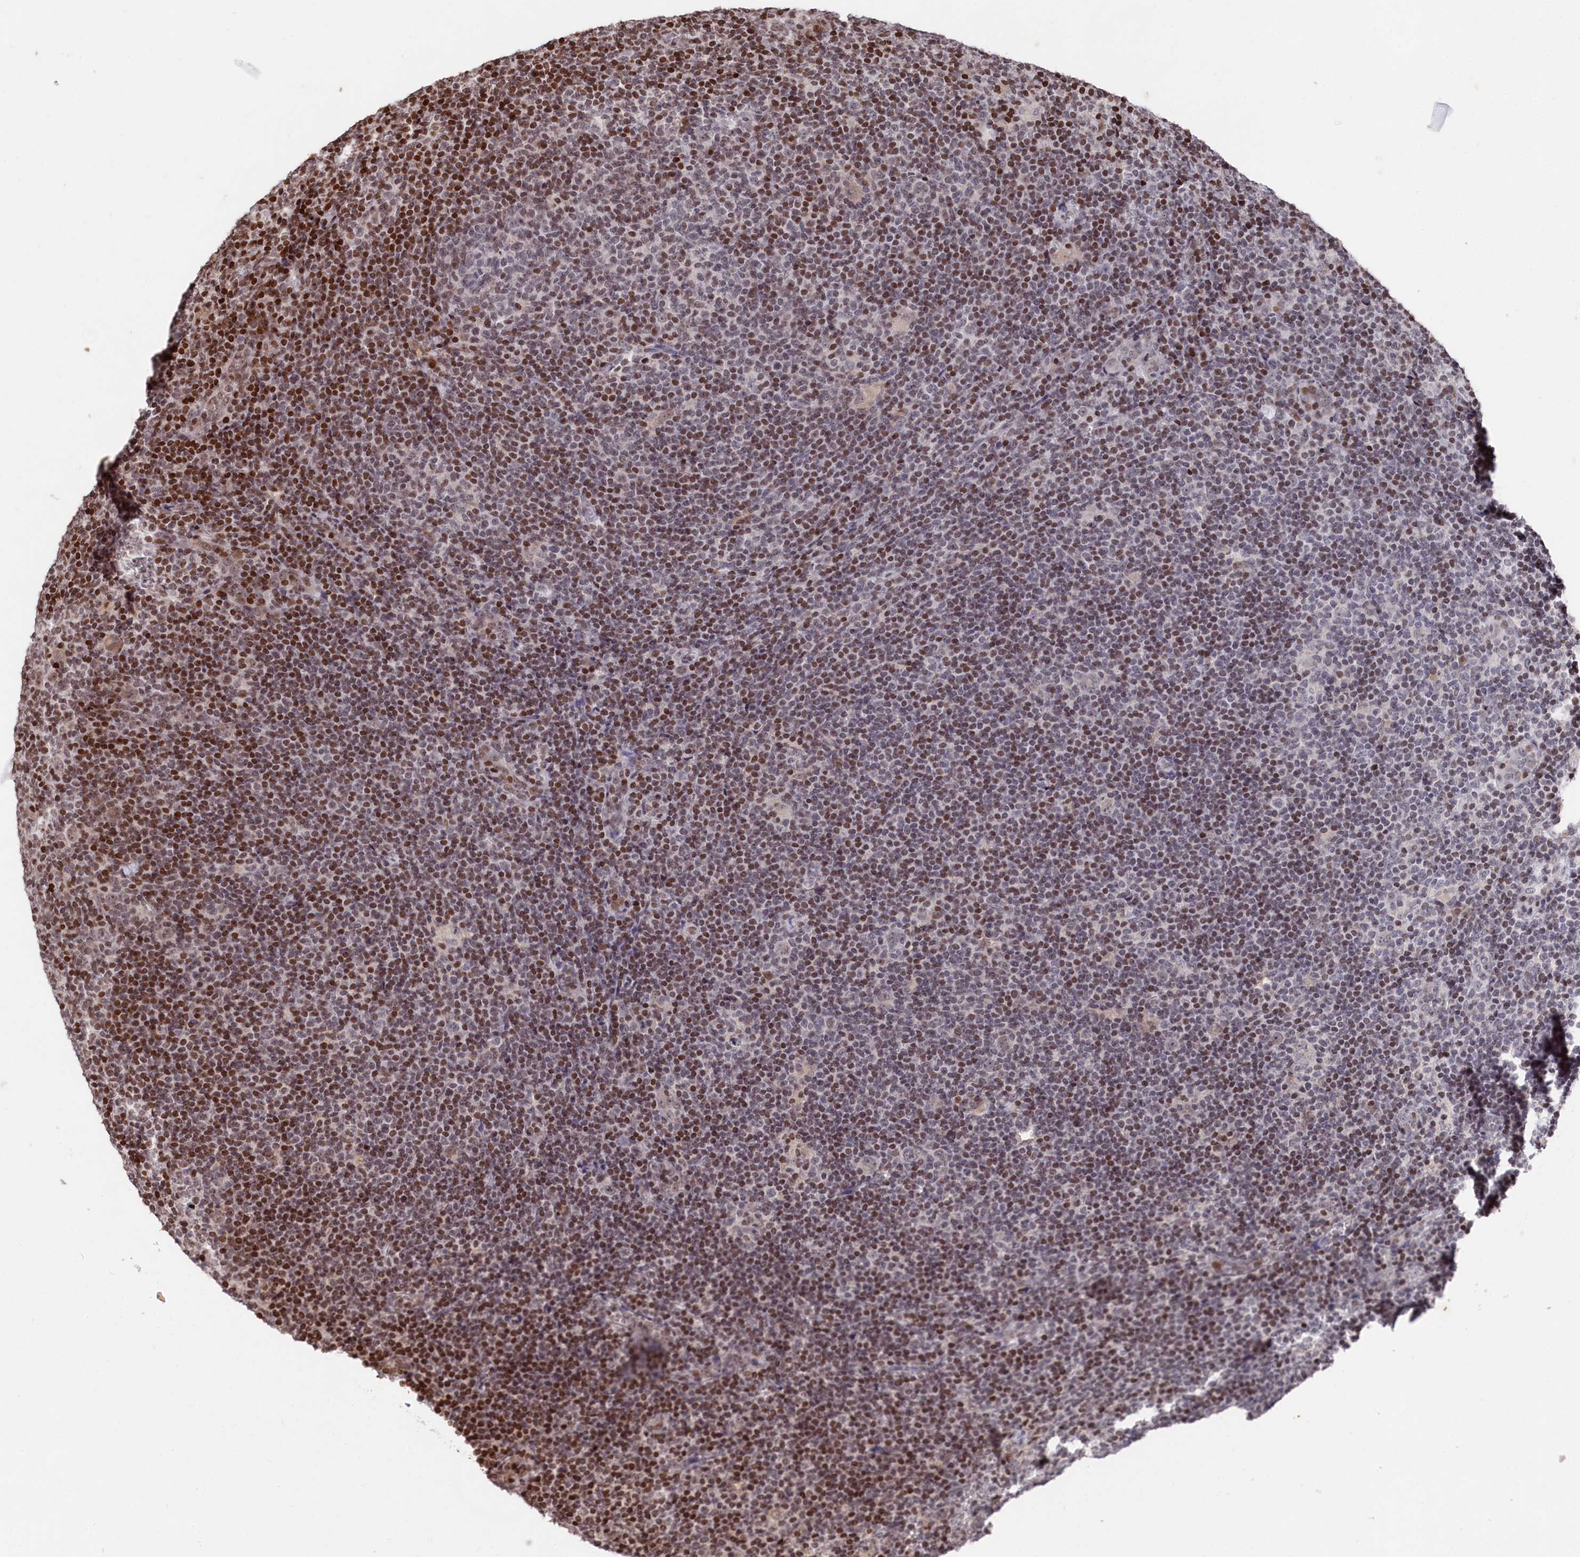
{"staining": {"intensity": "weak", "quantity": "<25%", "location": "cytoplasmic/membranous"}, "tissue": "lymphoma", "cell_type": "Tumor cells", "image_type": "cancer", "snomed": [{"axis": "morphology", "description": "Hodgkin's disease, NOS"}, {"axis": "topography", "description": "Lymph node"}], "caption": "Immunohistochemical staining of human lymphoma reveals no significant expression in tumor cells. The staining was performed using DAB to visualize the protein expression in brown, while the nuclei were stained in blue with hematoxylin (Magnification: 20x).", "gene": "MCF2L2", "patient": {"sex": "female", "age": 57}}